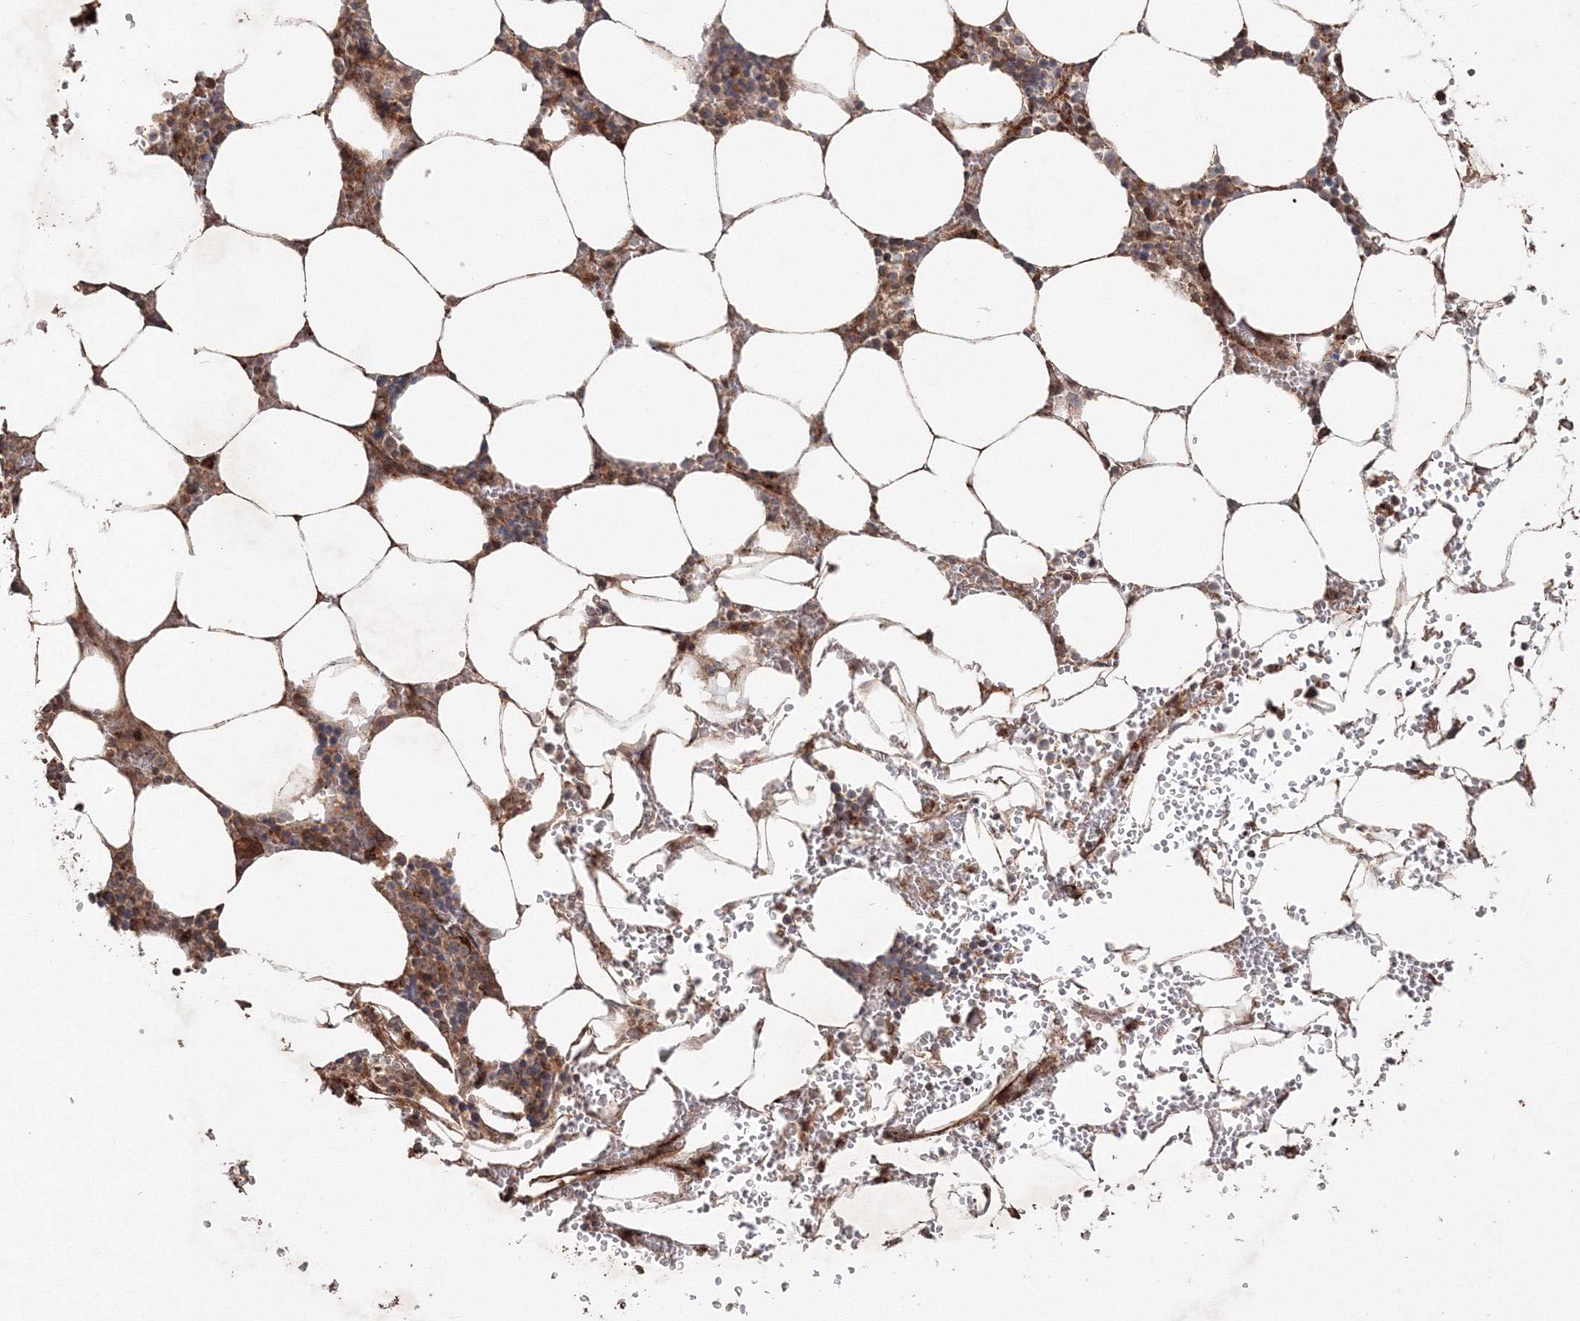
{"staining": {"intensity": "moderate", "quantity": ">75%", "location": "cytoplasmic/membranous"}, "tissue": "bone marrow", "cell_type": "Hematopoietic cells", "image_type": "normal", "snomed": [{"axis": "morphology", "description": "Normal tissue, NOS"}, {"axis": "topography", "description": "Bone marrow"}], "caption": "Protein expression analysis of benign human bone marrow reveals moderate cytoplasmic/membranous expression in approximately >75% of hematopoietic cells. (Stains: DAB in brown, nuclei in blue, Microscopy: brightfield microscopy at high magnification).", "gene": "ANAPC16", "patient": {"sex": "male", "age": 70}}